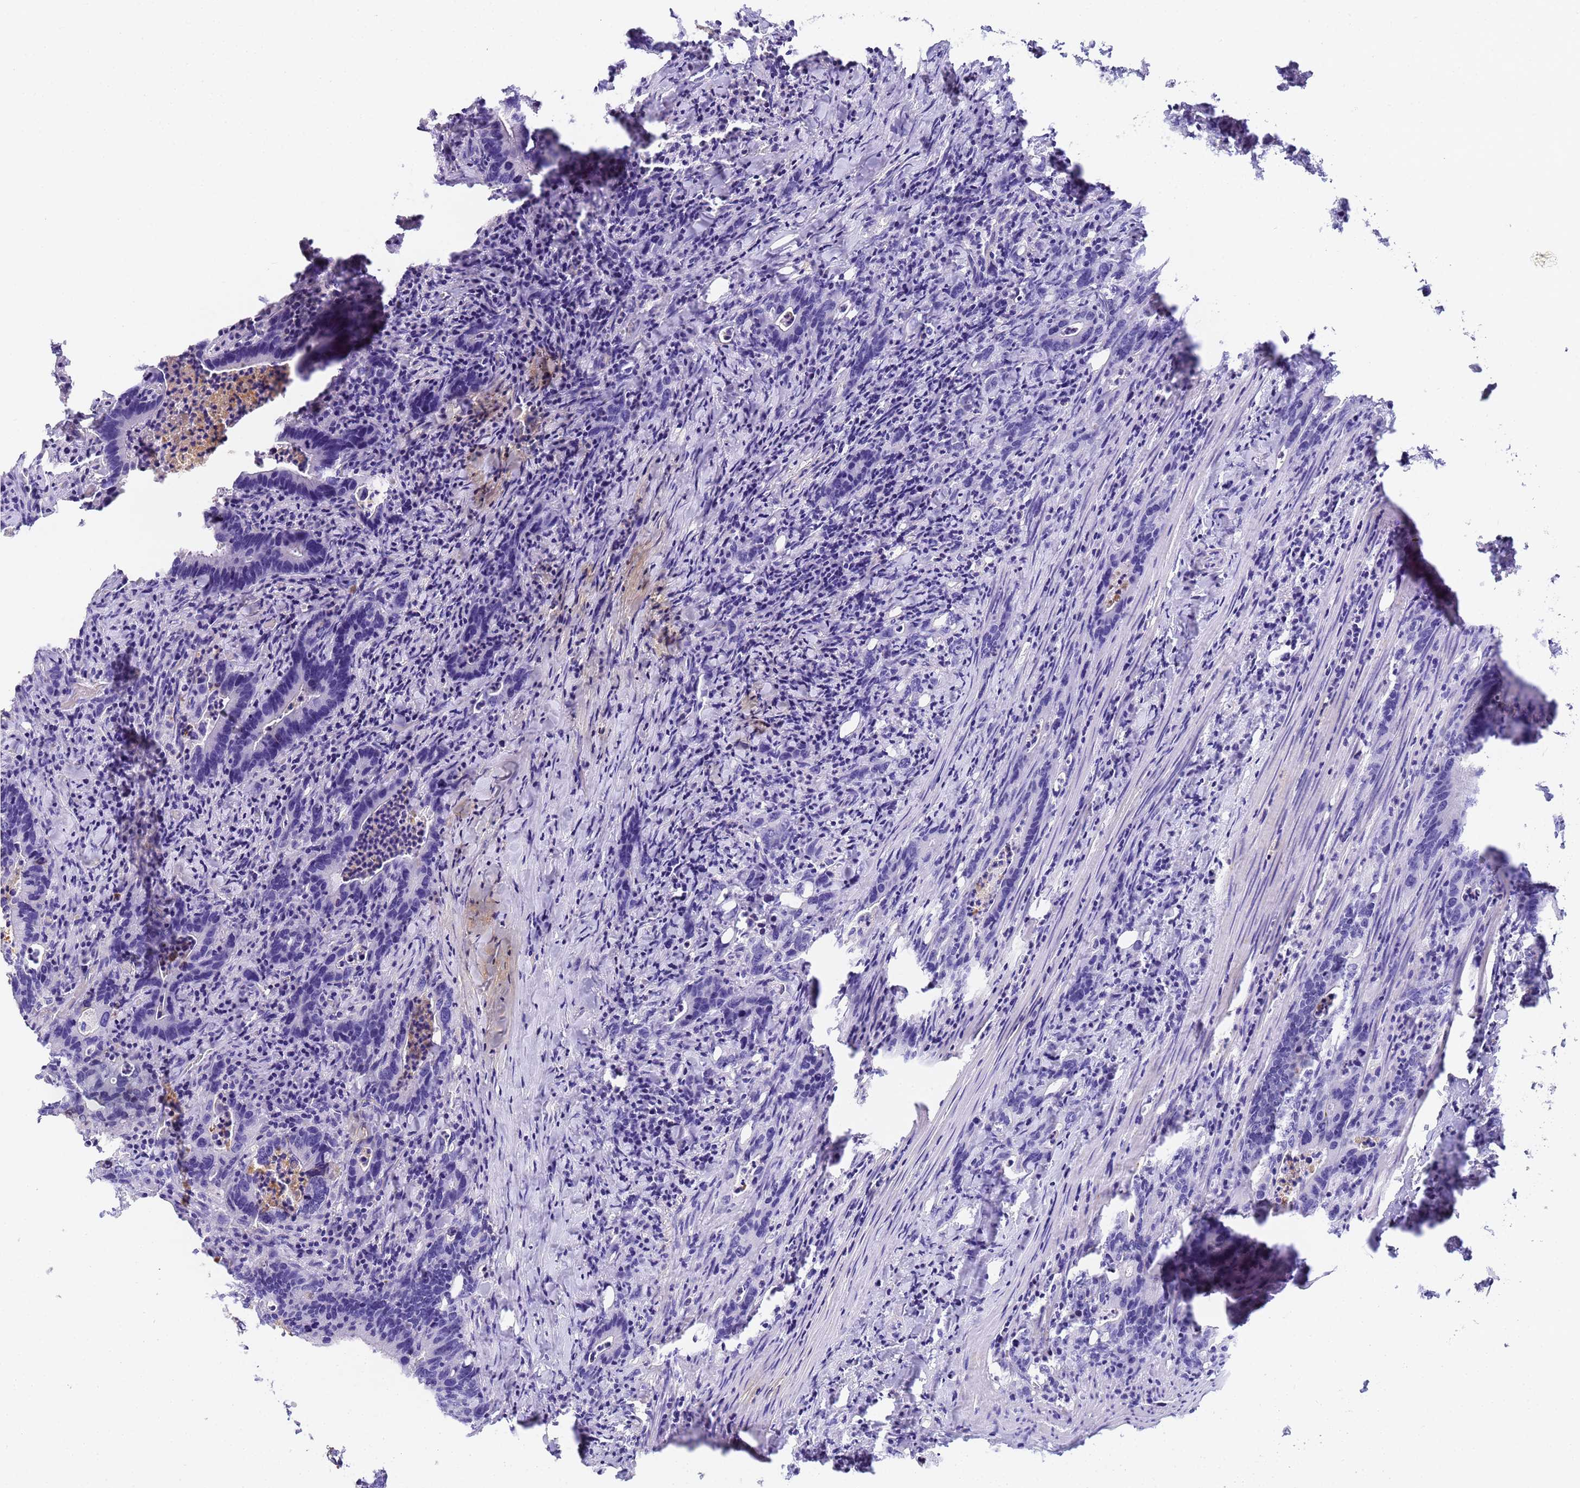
{"staining": {"intensity": "negative", "quantity": "none", "location": "none"}, "tissue": "colorectal cancer", "cell_type": "Tumor cells", "image_type": "cancer", "snomed": [{"axis": "morphology", "description": "Adenocarcinoma, NOS"}, {"axis": "topography", "description": "Colon"}], "caption": "Immunohistochemistry (IHC) image of neoplastic tissue: colorectal cancer (adenocarcinoma) stained with DAB (3,3'-diaminobenzidine) shows no significant protein expression in tumor cells.", "gene": "CFHR2", "patient": {"sex": "female", "age": 75}}